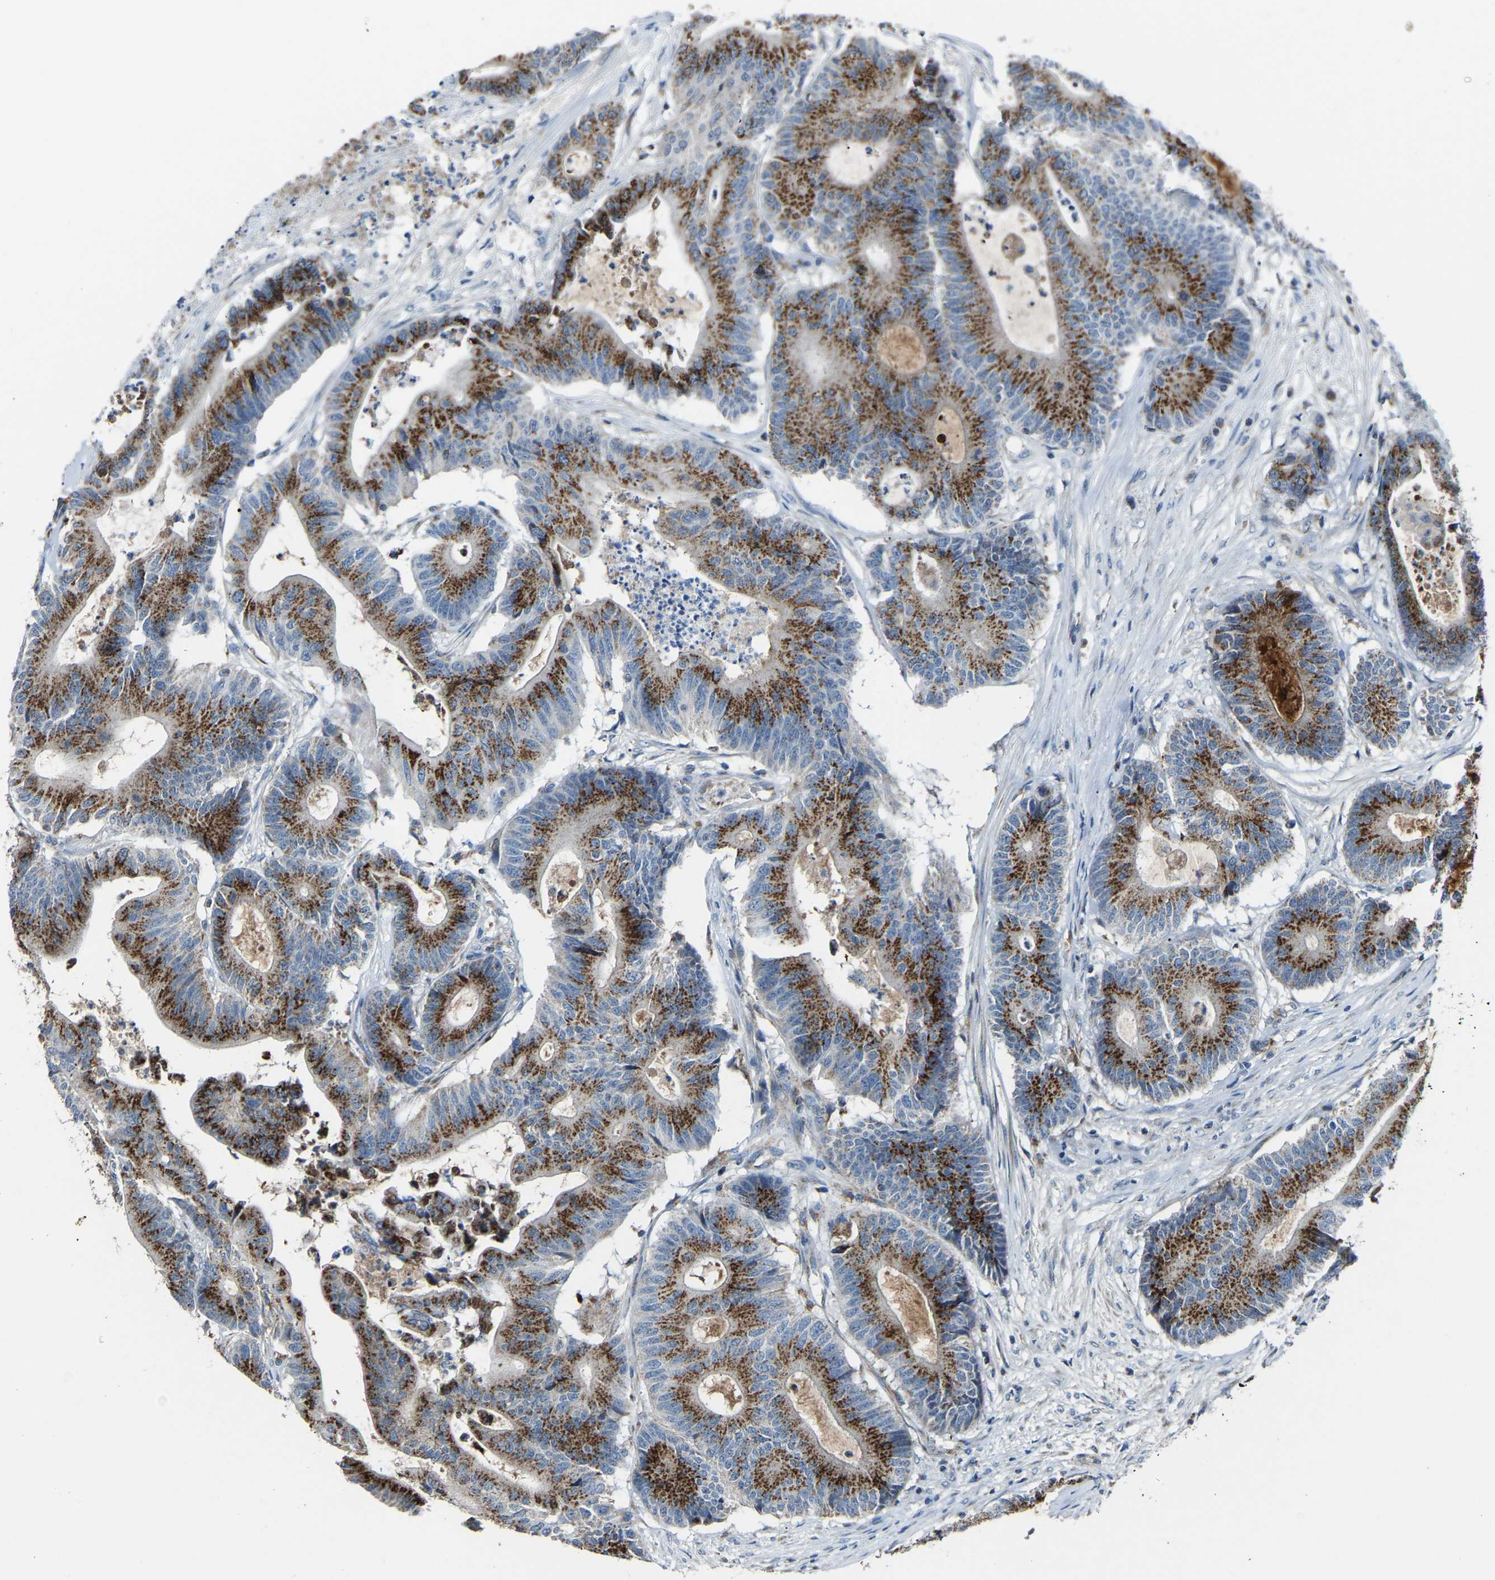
{"staining": {"intensity": "strong", "quantity": ">75%", "location": "cytoplasmic/membranous"}, "tissue": "colorectal cancer", "cell_type": "Tumor cells", "image_type": "cancer", "snomed": [{"axis": "morphology", "description": "Adenocarcinoma, NOS"}, {"axis": "topography", "description": "Colon"}], "caption": "IHC histopathology image of neoplastic tissue: colorectal cancer stained using immunohistochemistry demonstrates high levels of strong protein expression localized specifically in the cytoplasmic/membranous of tumor cells, appearing as a cytoplasmic/membranous brown color.", "gene": "CANT1", "patient": {"sex": "female", "age": 84}}